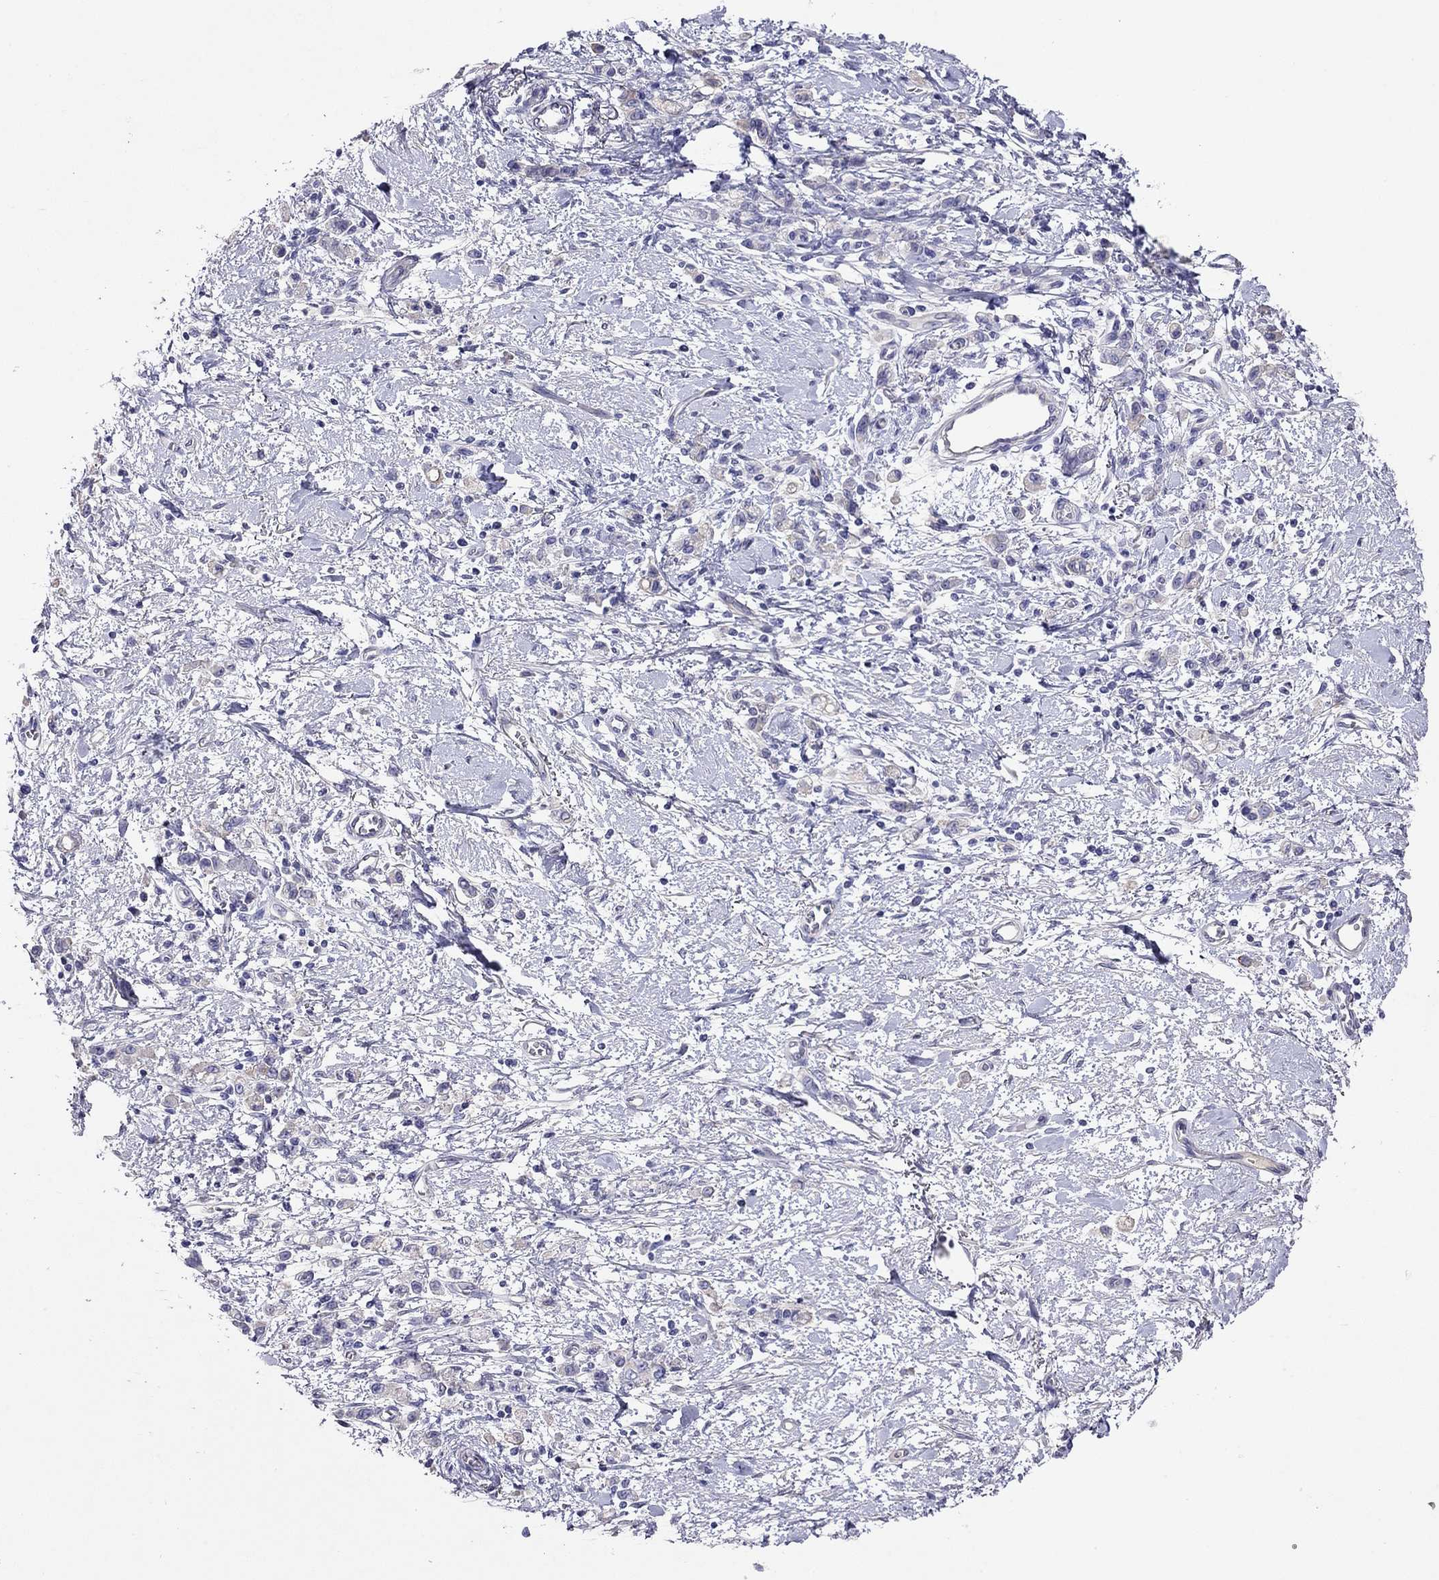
{"staining": {"intensity": "negative", "quantity": "none", "location": "none"}, "tissue": "stomach cancer", "cell_type": "Tumor cells", "image_type": "cancer", "snomed": [{"axis": "morphology", "description": "Adenocarcinoma, NOS"}, {"axis": "topography", "description": "Stomach"}], "caption": "This is an immunohistochemistry (IHC) image of human stomach cancer (adenocarcinoma). There is no staining in tumor cells.", "gene": "CAPNS2", "patient": {"sex": "male", "age": 77}}